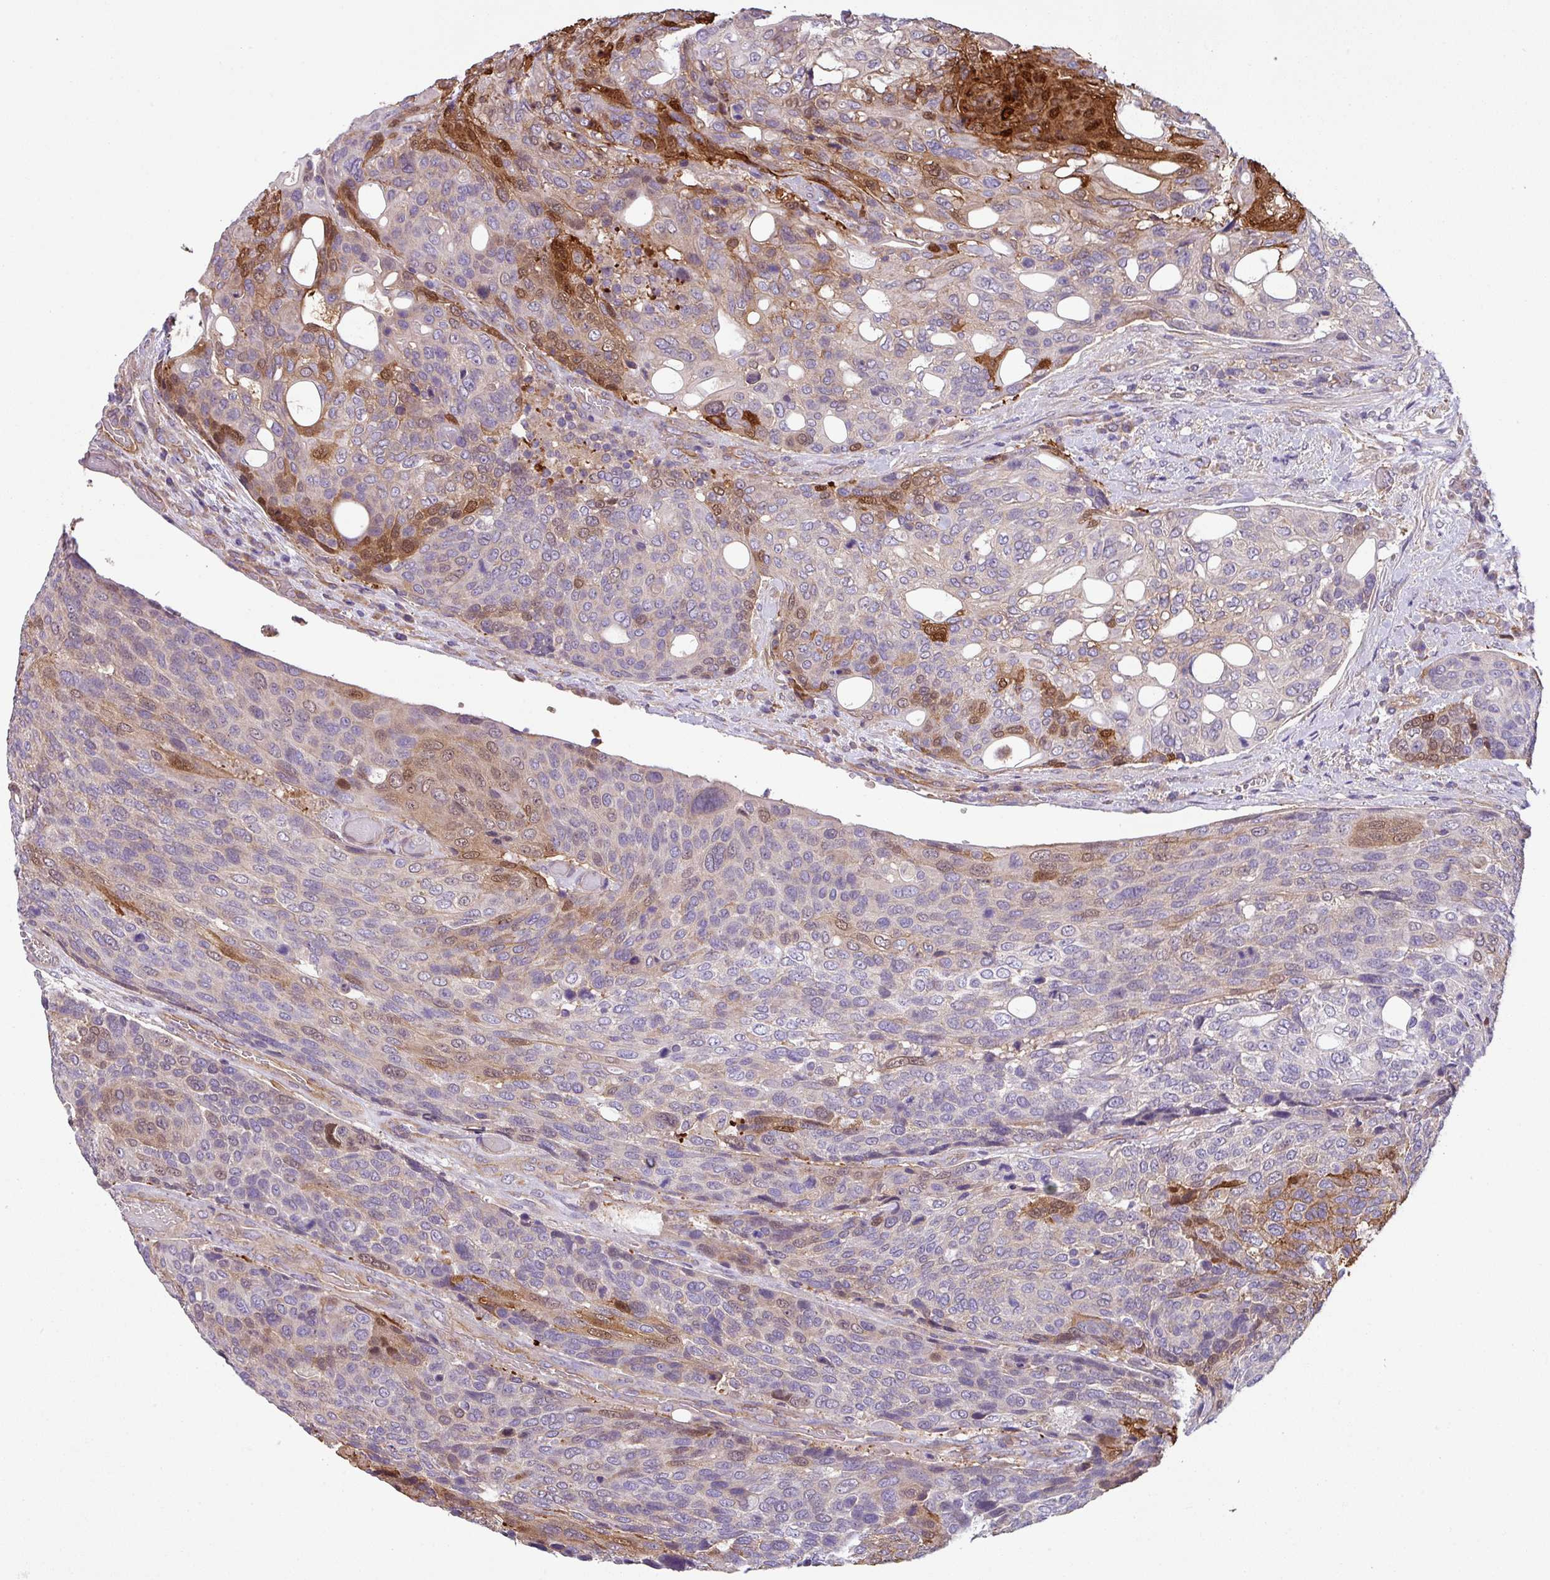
{"staining": {"intensity": "moderate", "quantity": "<25%", "location": "cytoplasmic/membranous"}, "tissue": "urothelial cancer", "cell_type": "Tumor cells", "image_type": "cancer", "snomed": [{"axis": "morphology", "description": "Urothelial carcinoma, High grade"}, {"axis": "topography", "description": "Urinary bladder"}], "caption": "Immunohistochemistry (IHC) (DAB) staining of human urothelial cancer exhibits moderate cytoplasmic/membranous protein staining in about <25% of tumor cells.", "gene": "SLC23A2", "patient": {"sex": "female", "age": 70}}